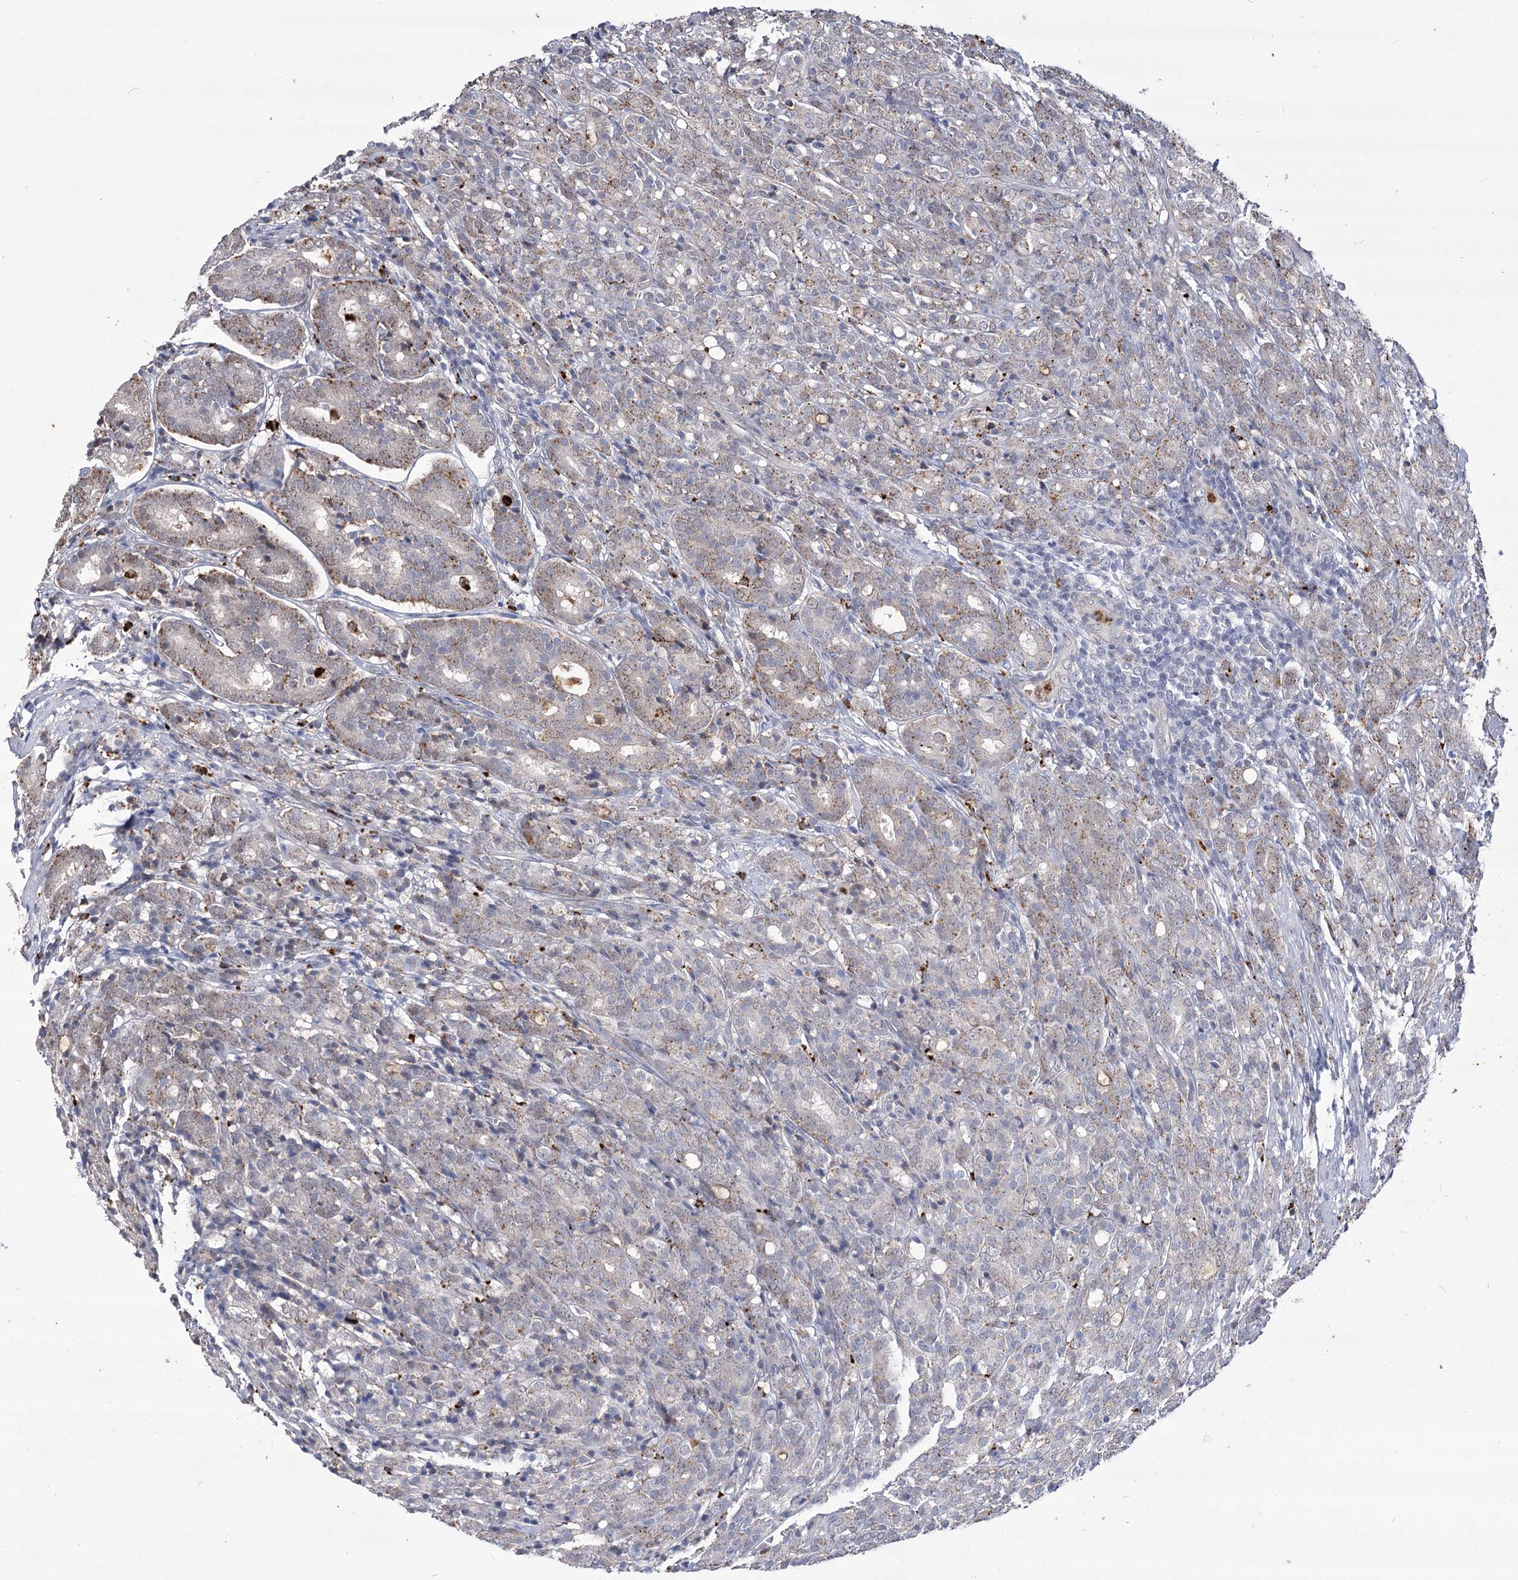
{"staining": {"intensity": "moderate", "quantity": "<25%", "location": "cytoplasmic/membranous"}, "tissue": "prostate cancer", "cell_type": "Tumor cells", "image_type": "cancer", "snomed": [{"axis": "morphology", "description": "Adenocarcinoma, High grade"}, {"axis": "topography", "description": "Prostate"}], "caption": "Brown immunohistochemical staining in prostate cancer shows moderate cytoplasmic/membranous positivity in about <25% of tumor cells.", "gene": "SIAE", "patient": {"sex": "male", "age": 62}}